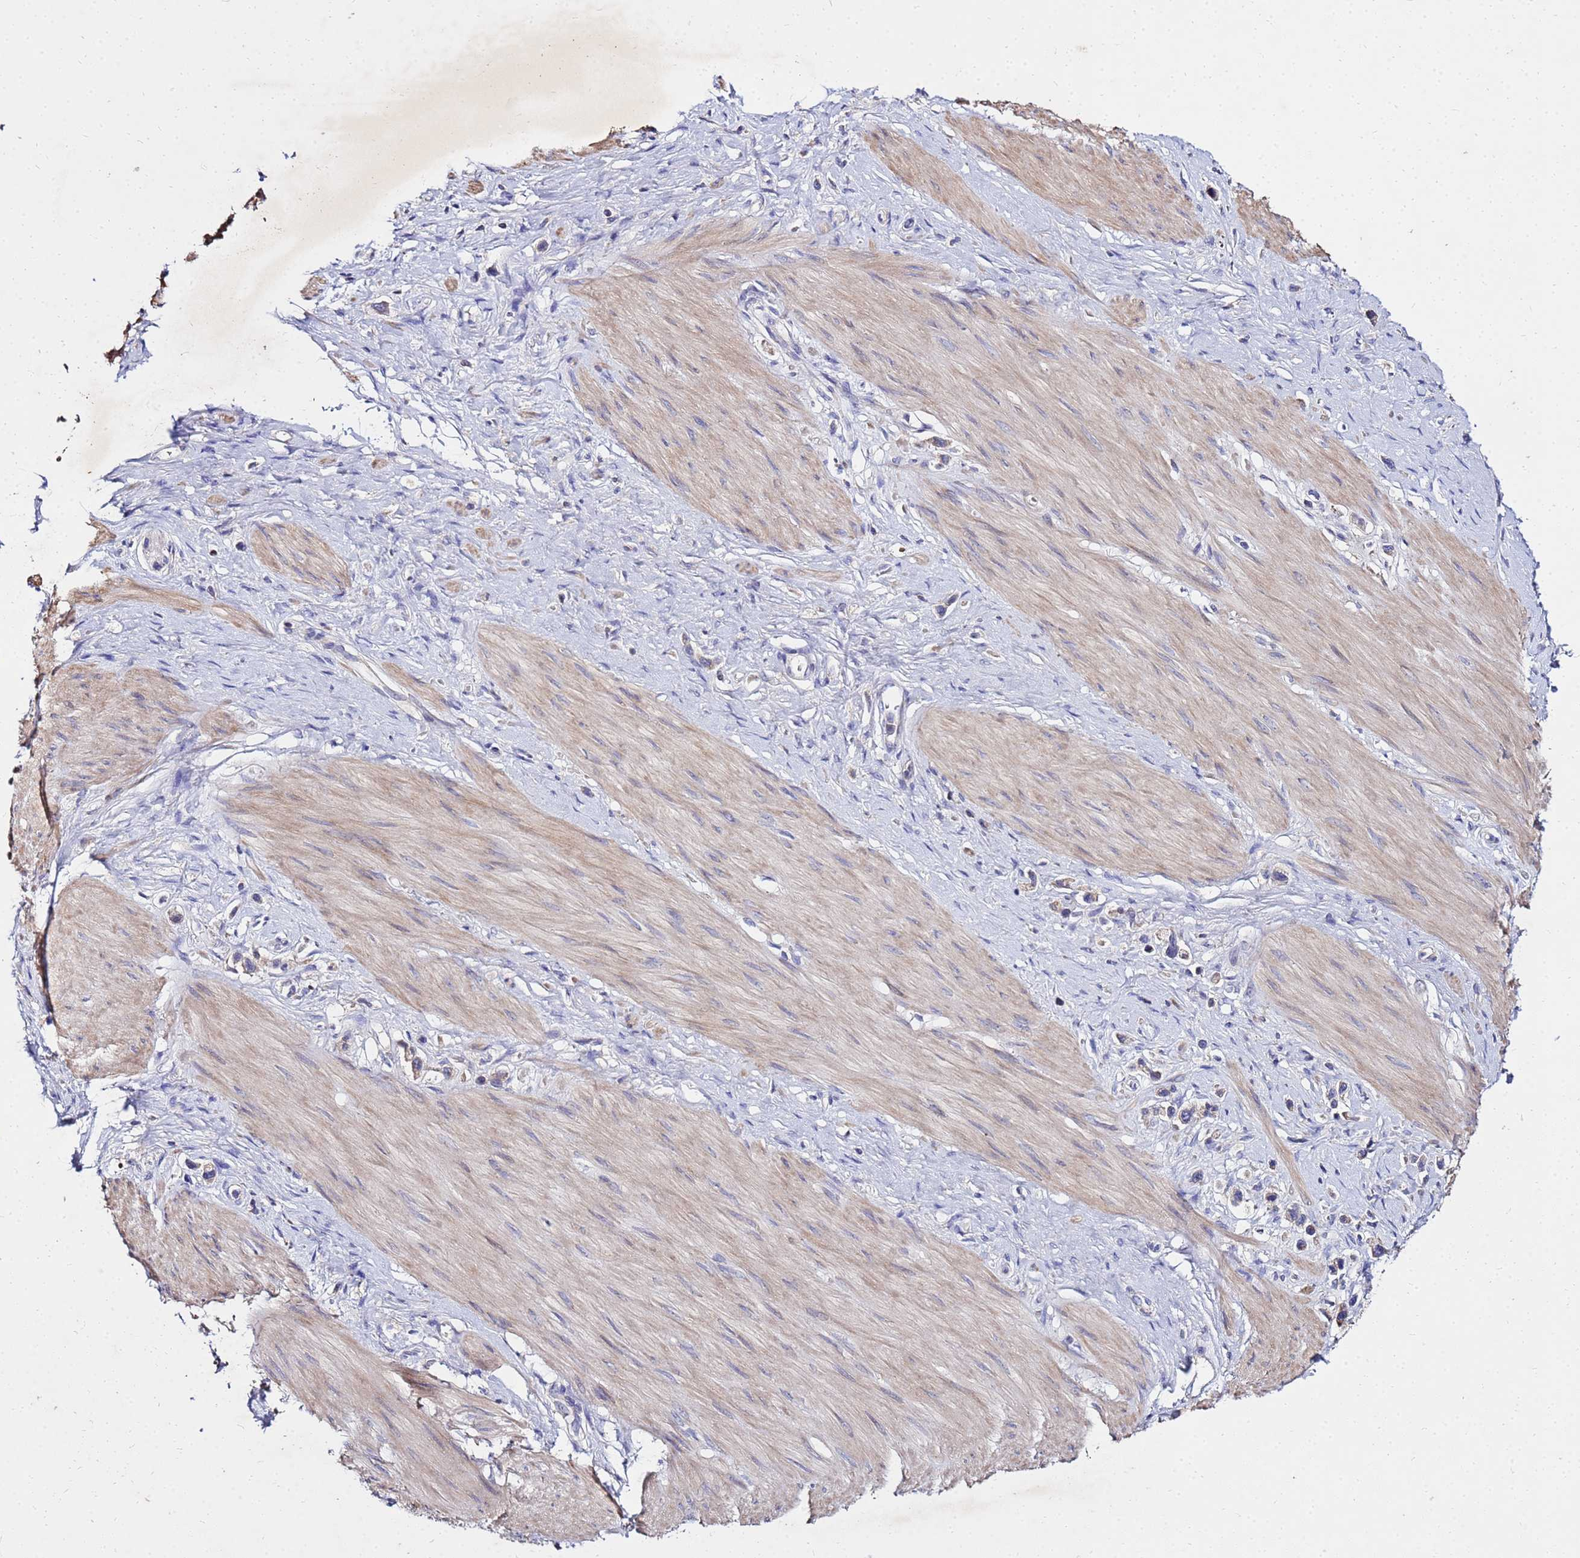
{"staining": {"intensity": "weak", "quantity": "25%-75%", "location": "cytoplasmic/membranous"}, "tissue": "stomach cancer", "cell_type": "Tumor cells", "image_type": "cancer", "snomed": [{"axis": "morphology", "description": "Adenocarcinoma, NOS"}, {"axis": "topography", "description": "Stomach"}], "caption": "Human stomach cancer (adenocarcinoma) stained with a protein marker displays weak staining in tumor cells.", "gene": "COX14", "patient": {"sex": "female", "age": 65}}